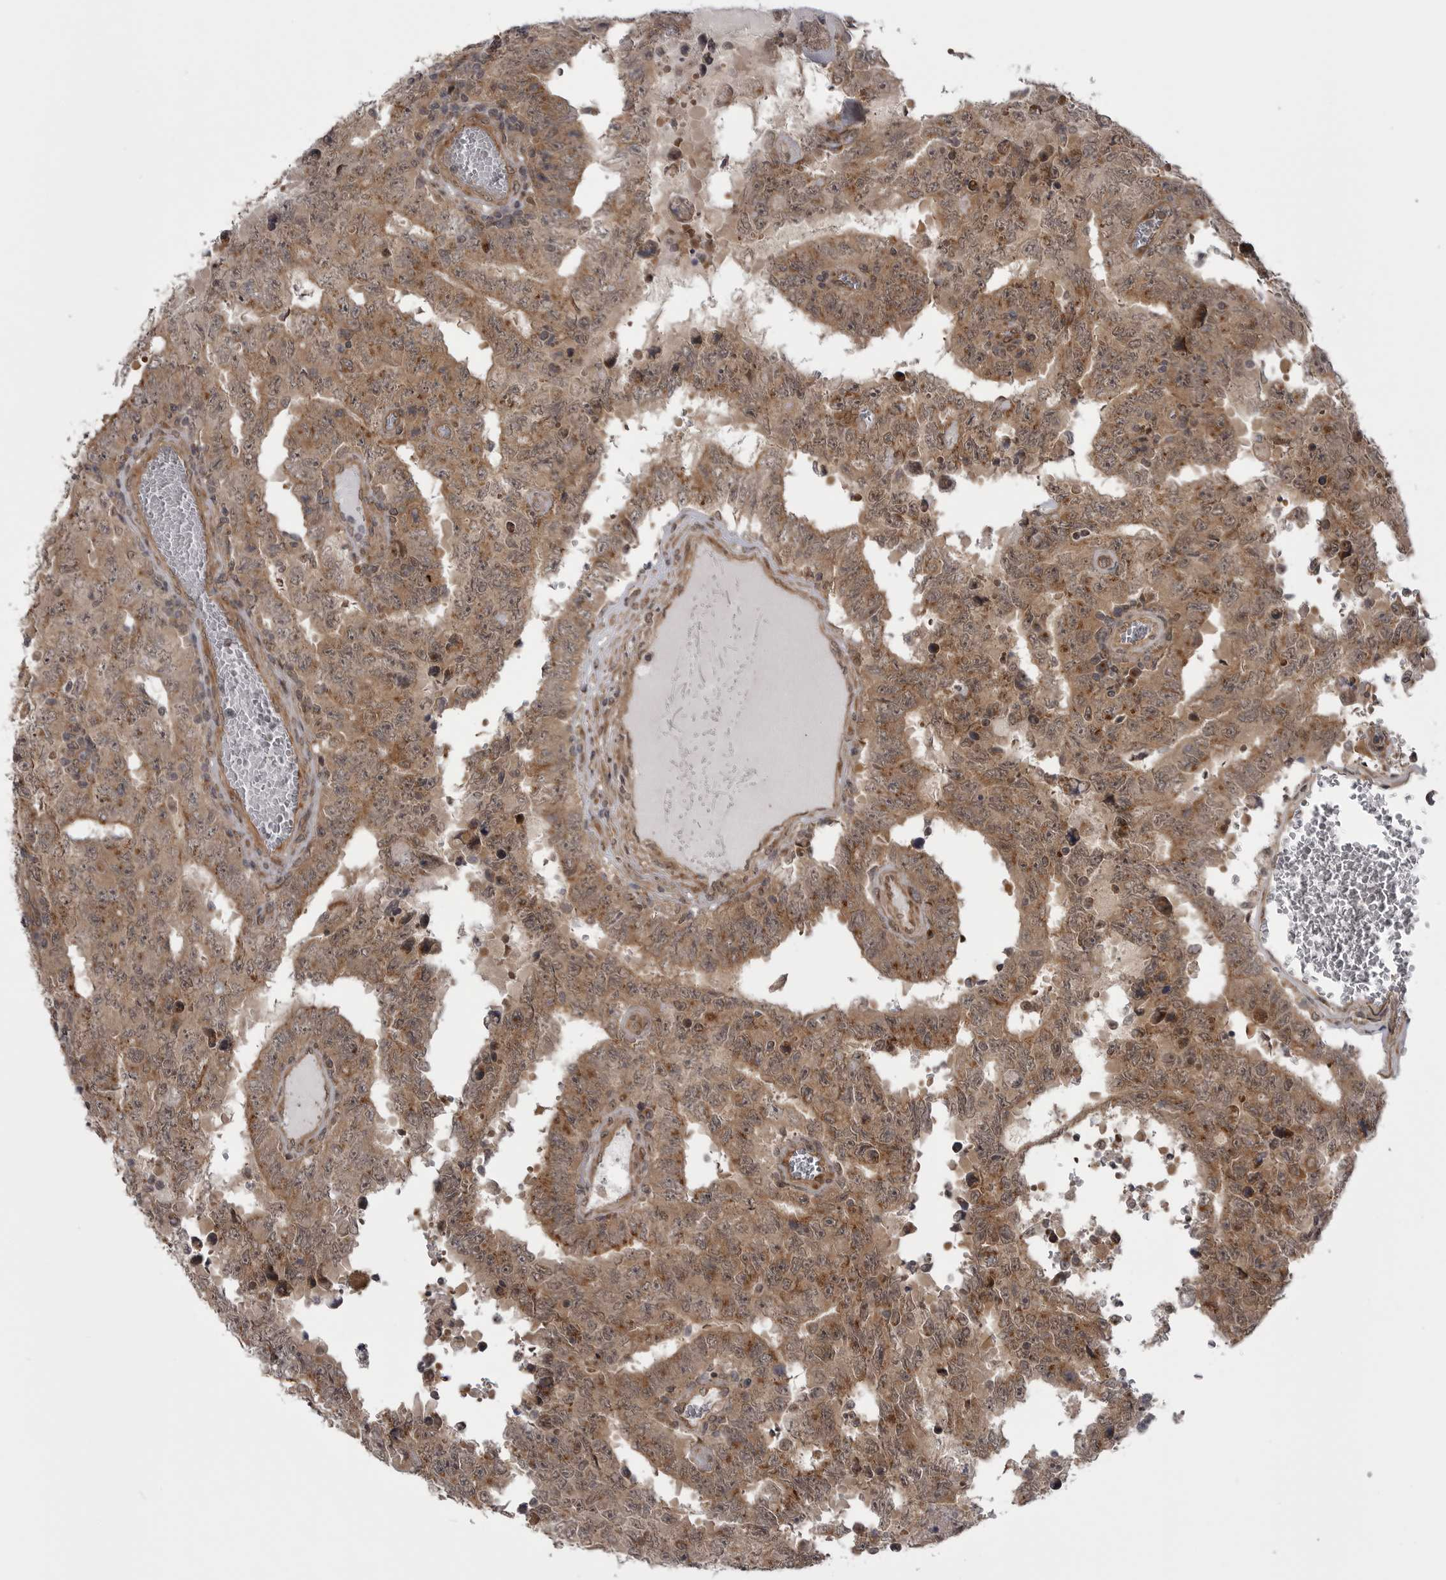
{"staining": {"intensity": "moderate", "quantity": ">75%", "location": "cytoplasmic/membranous,nuclear"}, "tissue": "testis cancer", "cell_type": "Tumor cells", "image_type": "cancer", "snomed": [{"axis": "morphology", "description": "Carcinoma, Embryonal, NOS"}, {"axis": "topography", "description": "Testis"}], "caption": "Immunohistochemistry micrograph of neoplastic tissue: human testis cancer stained using IHC exhibits medium levels of moderate protein expression localized specifically in the cytoplasmic/membranous and nuclear of tumor cells, appearing as a cytoplasmic/membranous and nuclear brown color.", "gene": "PDCL", "patient": {"sex": "male", "age": 26}}